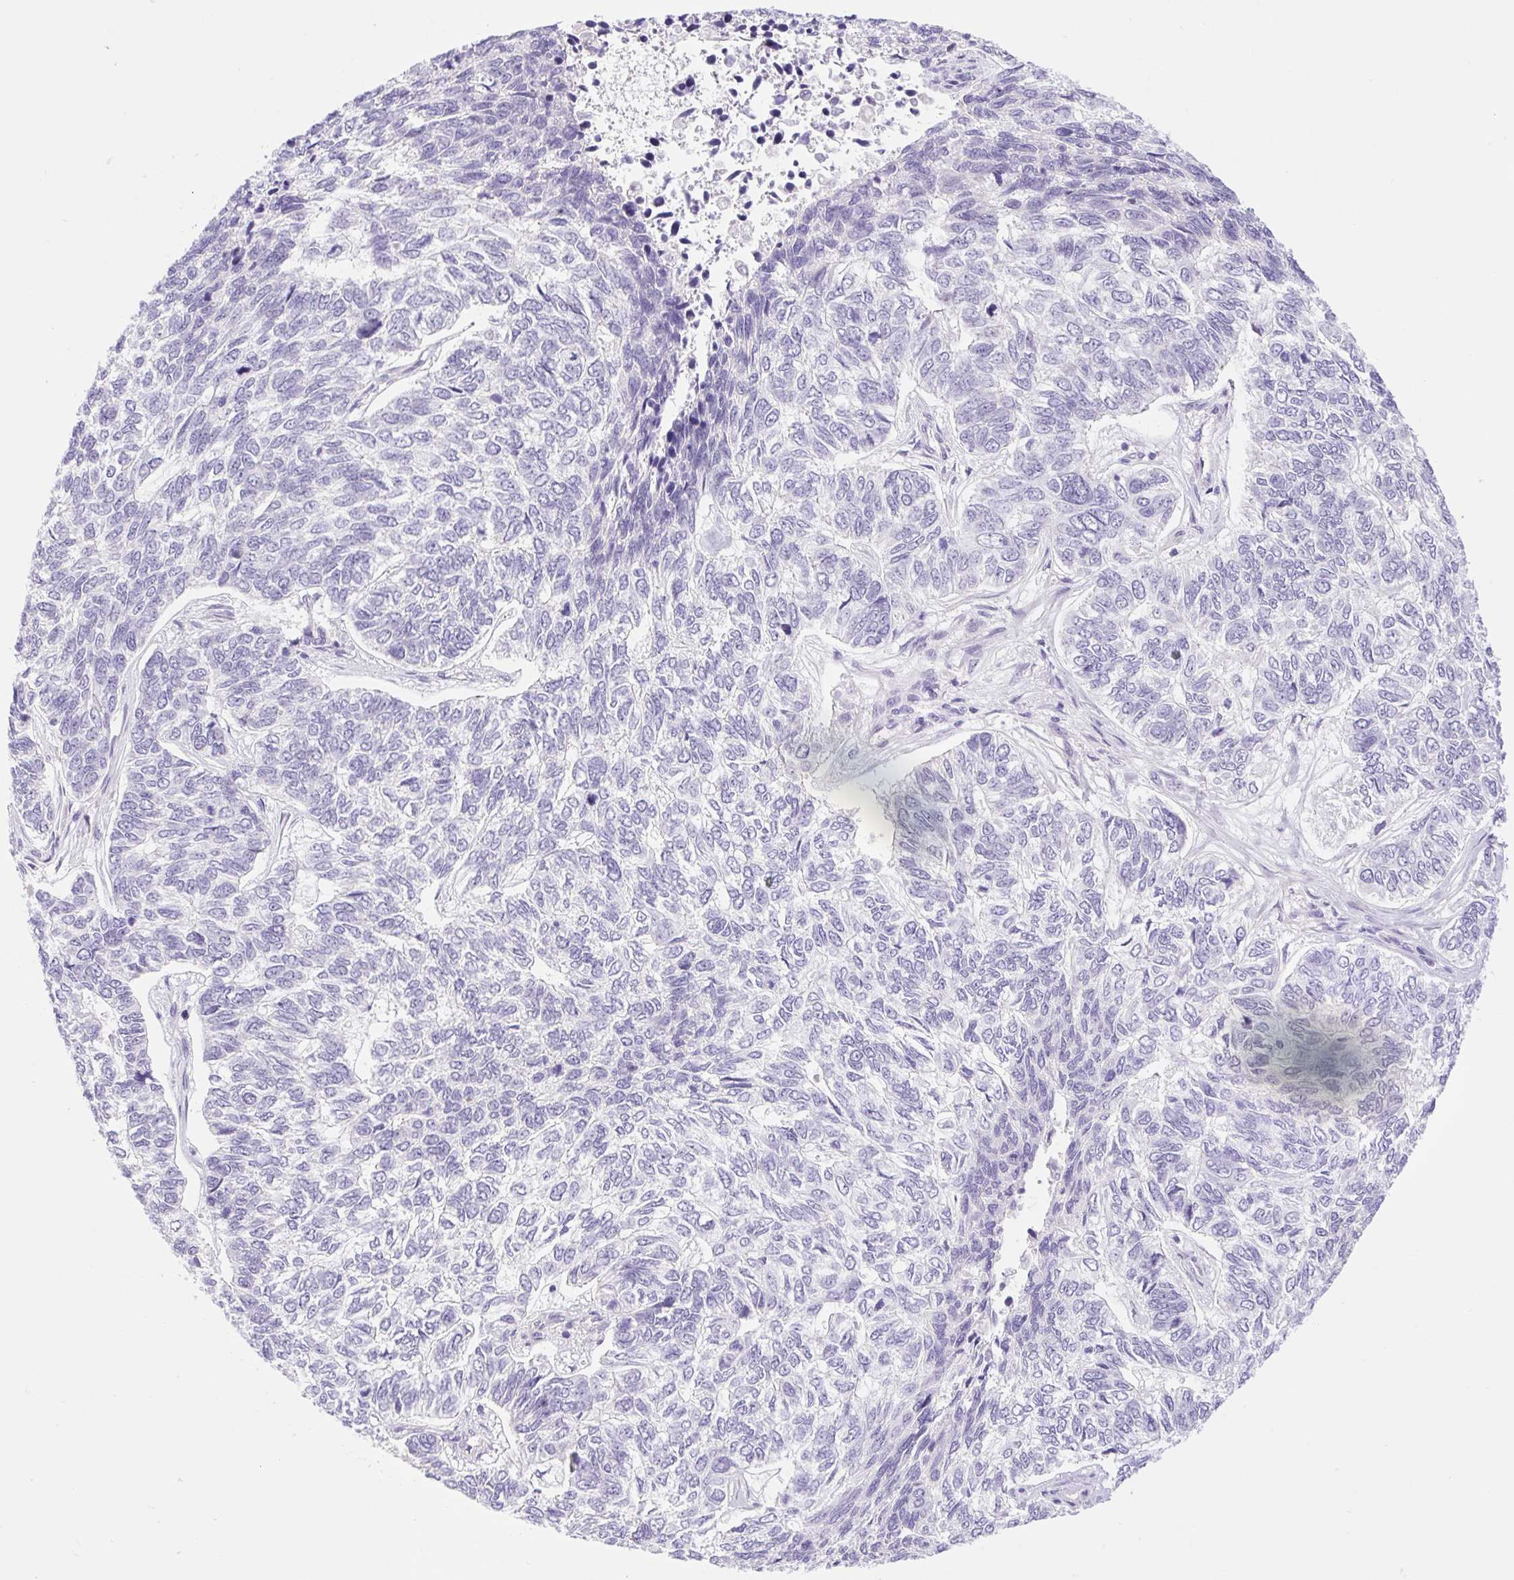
{"staining": {"intensity": "negative", "quantity": "none", "location": "none"}, "tissue": "skin cancer", "cell_type": "Tumor cells", "image_type": "cancer", "snomed": [{"axis": "morphology", "description": "Basal cell carcinoma"}, {"axis": "topography", "description": "Skin"}], "caption": "Tumor cells show no significant positivity in skin cancer (basal cell carcinoma).", "gene": "FAM177B", "patient": {"sex": "female", "age": 65}}